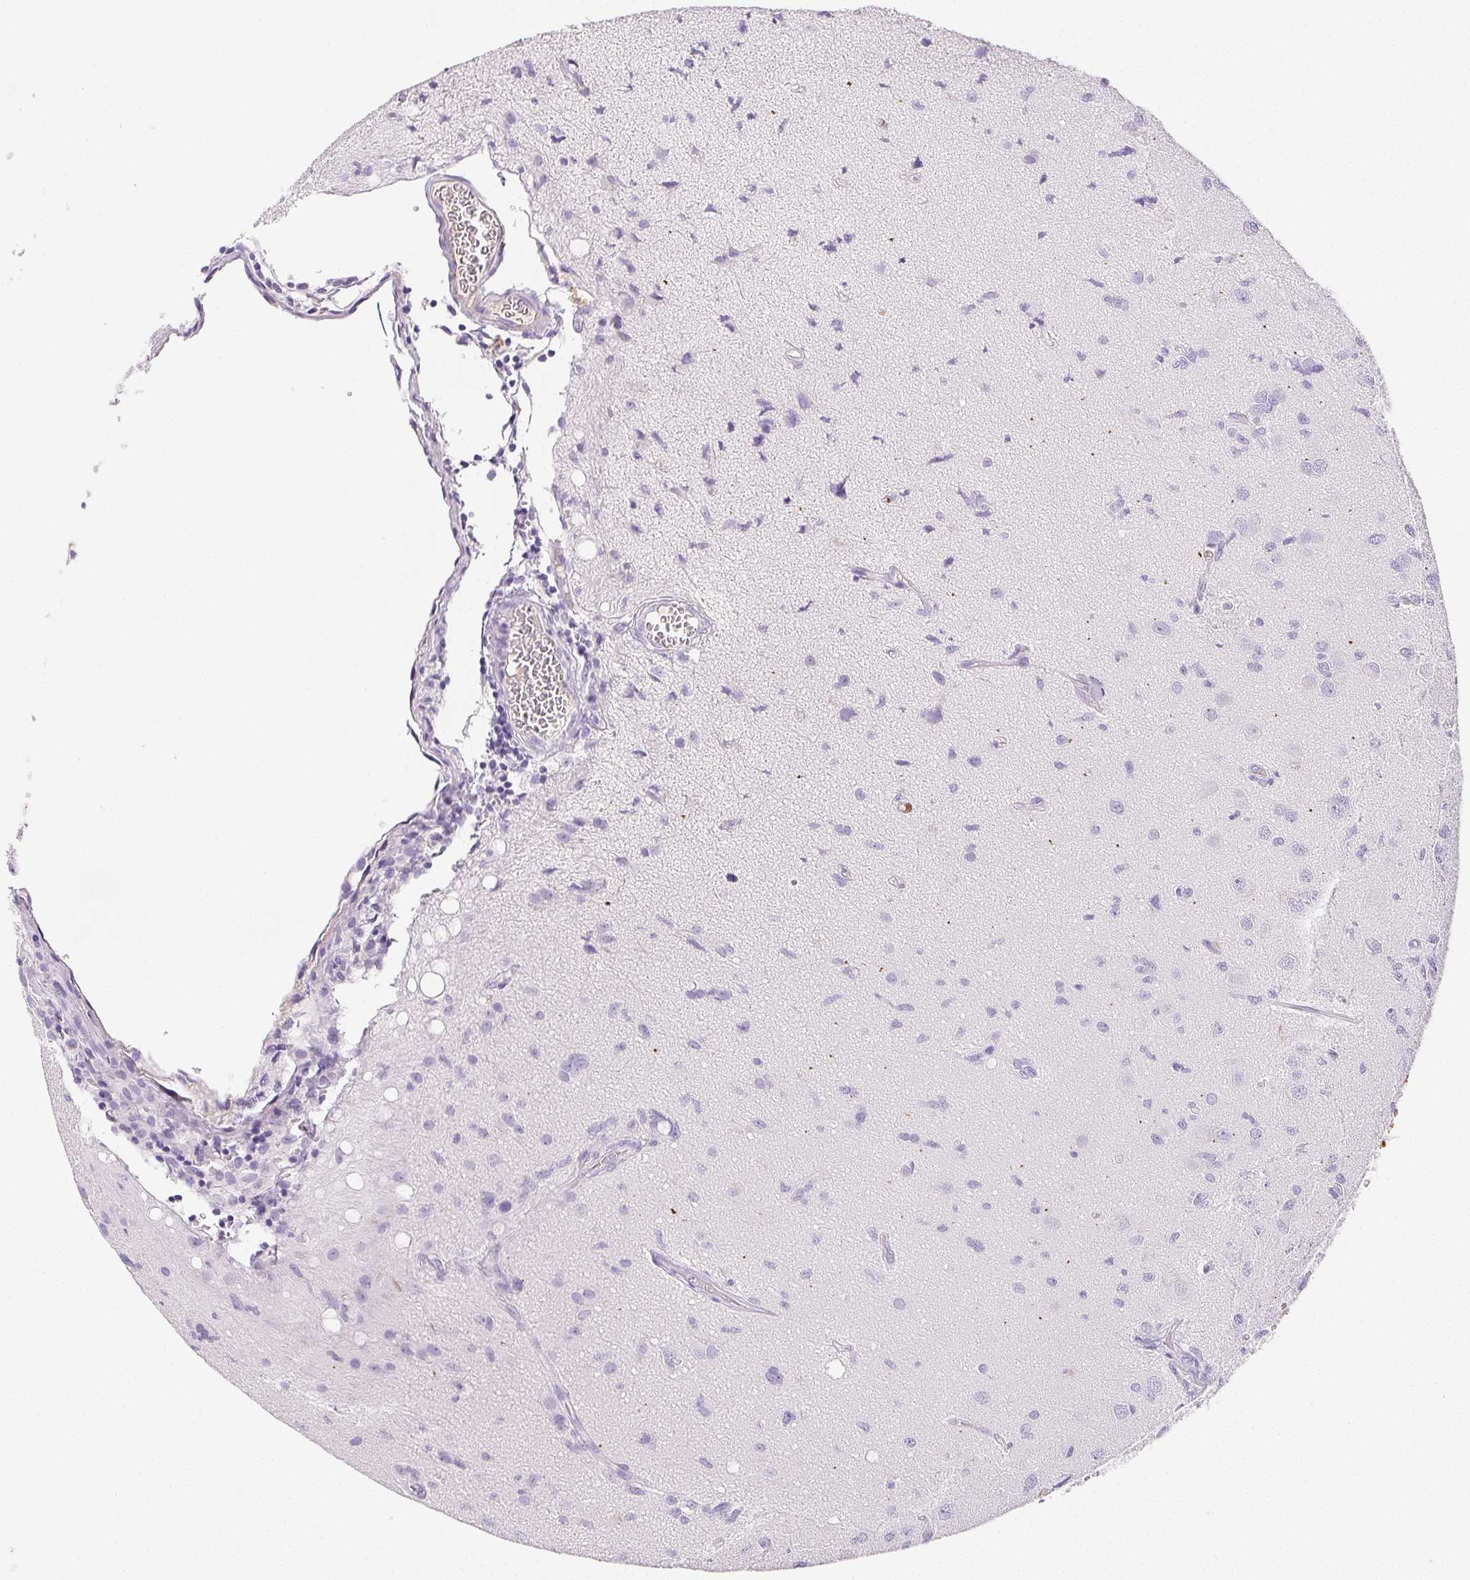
{"staining": {"intensity": "negative", "quantity": "none", "location": "none"}, "tissue": "glioma", "cell_type": "Tumor cells", "image_type": "cancer", "snomed": [{"axis": "morphology", "description": "Glioma, malignant, High grade"}, {"axis": "topography", "description": "Brain"}], "caption": "Histopathology image shows no significant protein positivity in tumor cells of malignant glioma (high-grade).", "gene": "VTN", "patient": {"sex": "male", "age": 67}}